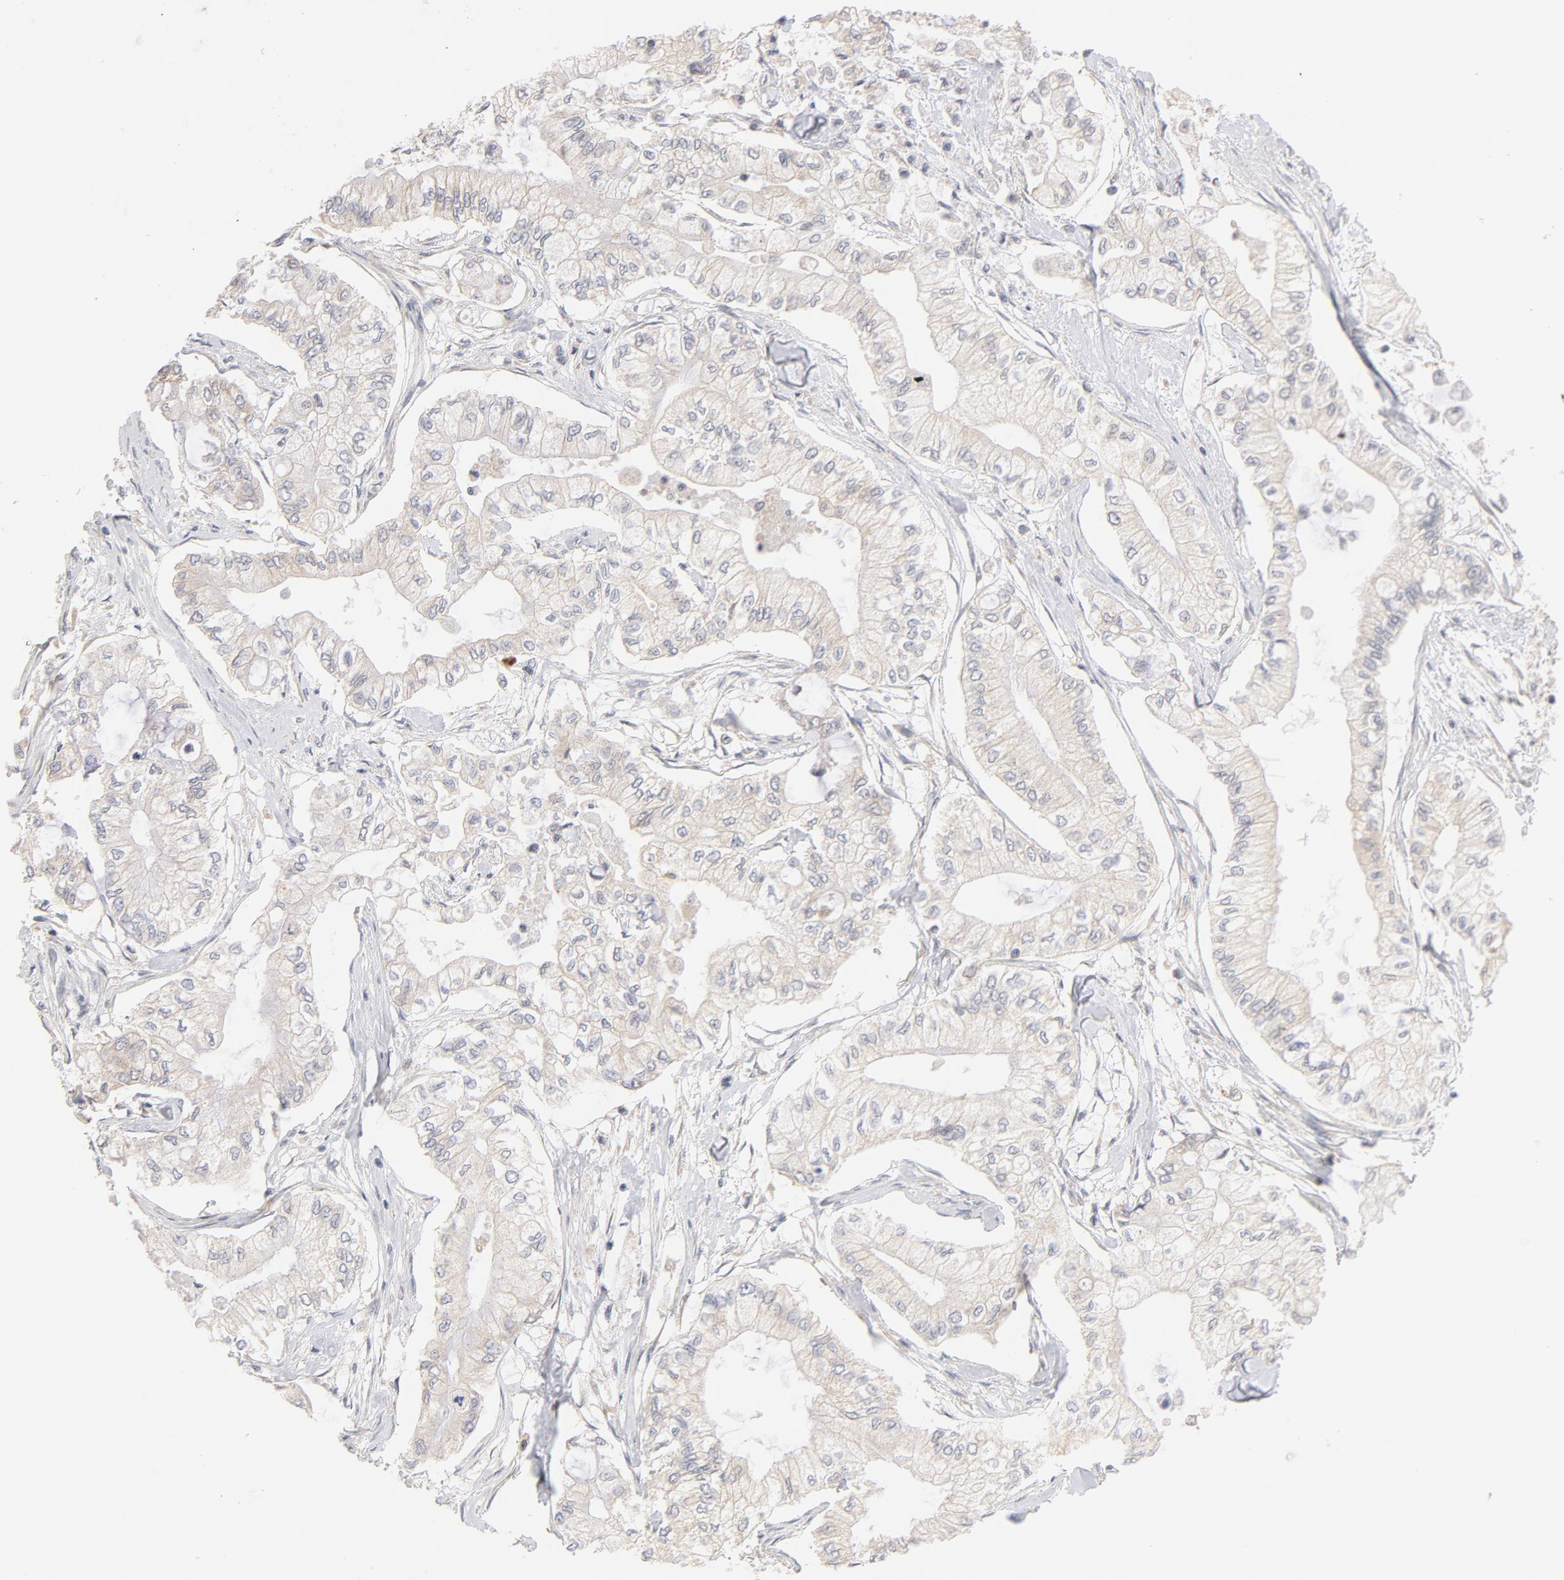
{"staining": {"intensity": "weak", "quantity": "25%-75%", "location": "cytoplasmic/membranous"}, "tissue": "pancreatic cancer", "cell_type": "Tumor cells", "image_type": "cancer", "snomed": [{"axis": "morphology", "description": "Adenocarcinoma, NOS"}, {"axis": "topography", "description": "Pancreas"}], "caption": "Weak cytoplasmic/membranous staining is present in approximately 25%-75% of tumor cells in adenocarcinoma (pancreatic). (IHC, brightfield microscopy, high magnification).", "gene": "MTERF2", "patient": {"sex": "male", "age": 79}}